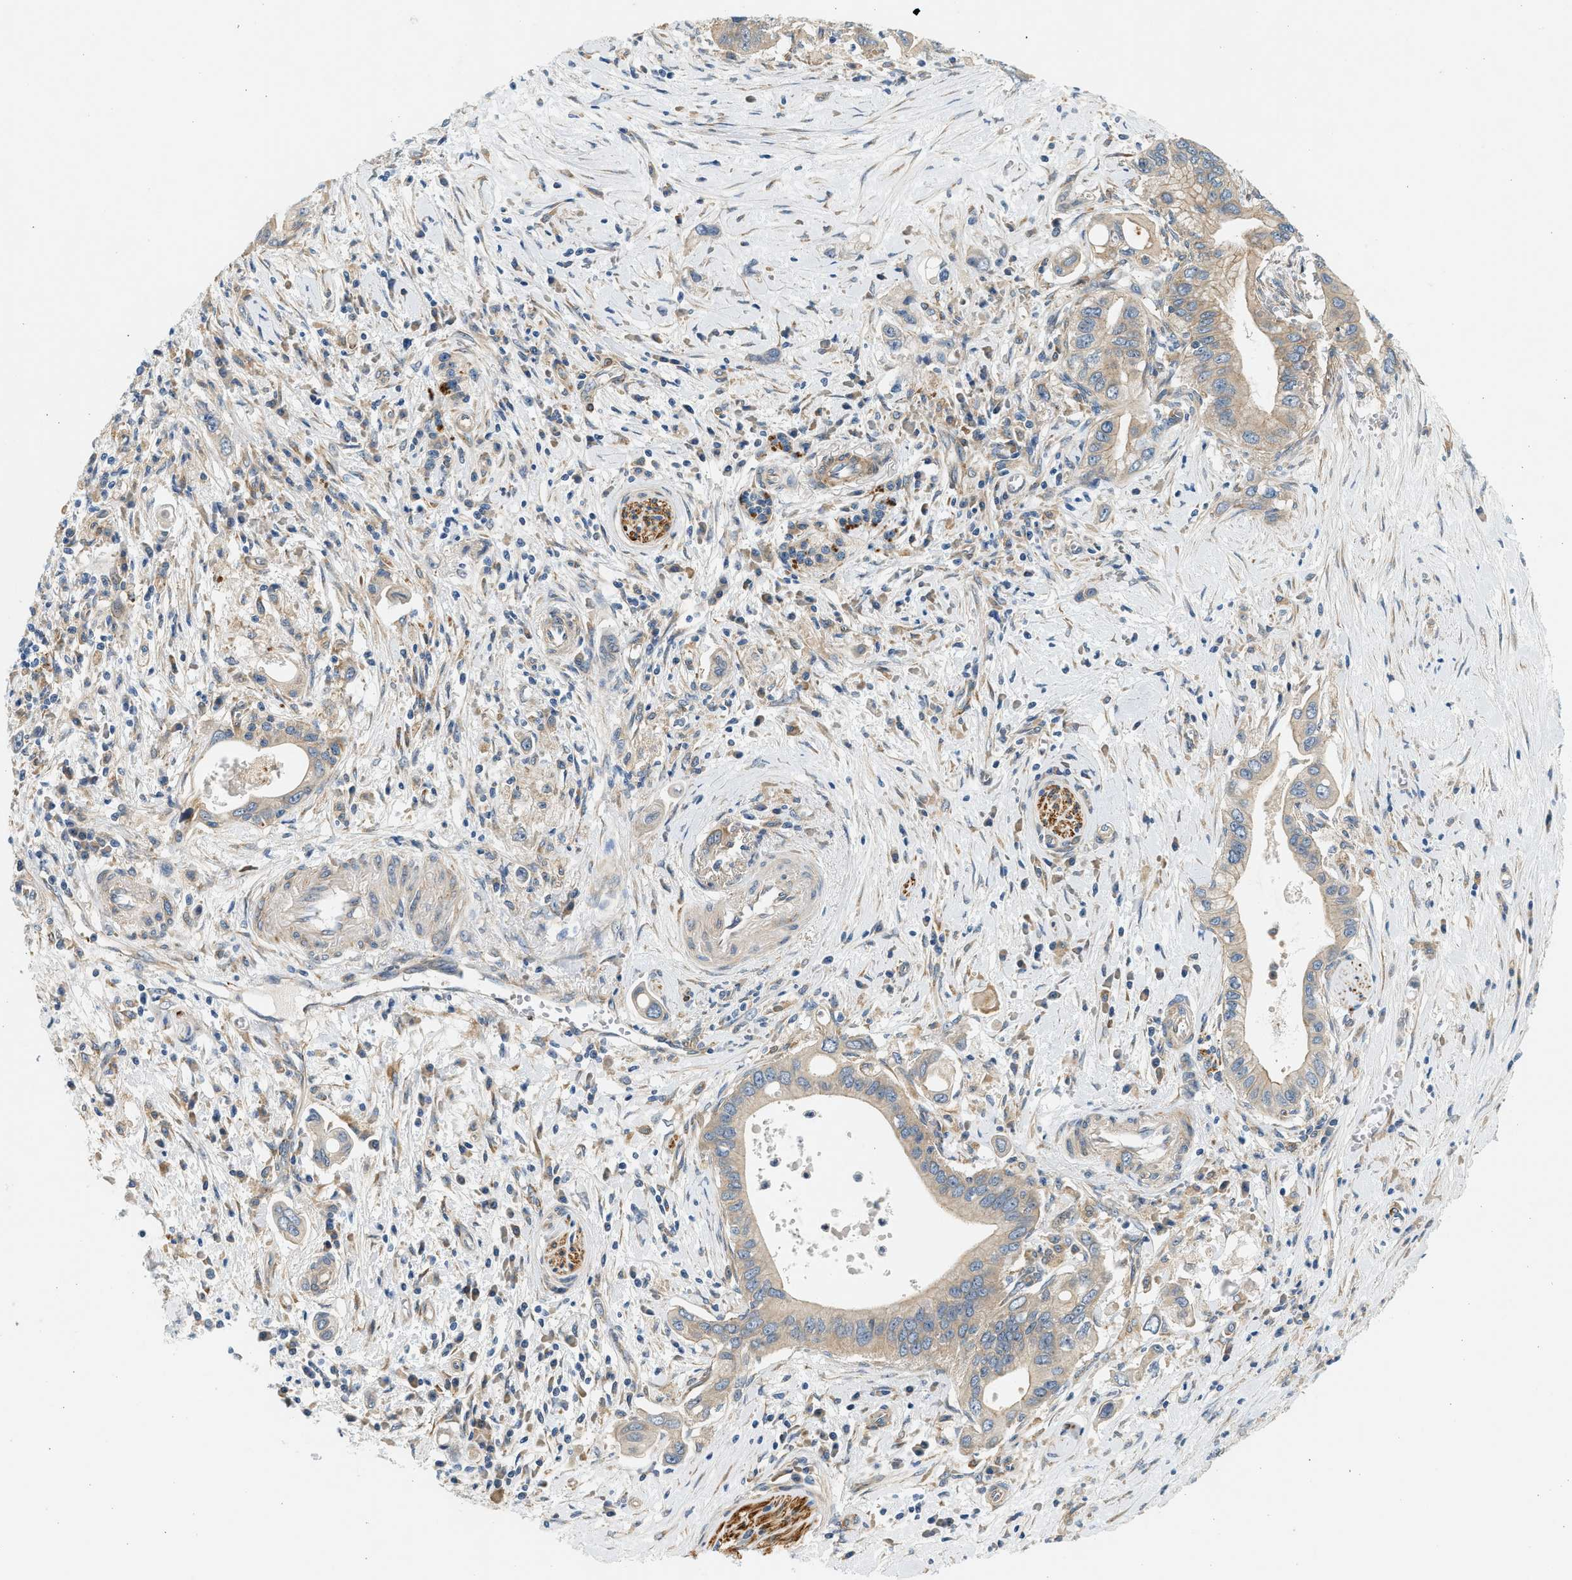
{"staining": {"intensity": "weak", "quantity": ">75%", "location": "cytoplasmic/membranous"}, "tissue": "pancreatic cancer", "cell_type": "Tumor cells", "image_type": "cancer", "snomed": [{"axis": "morphology", "description": "Adenocarcinoma, NOS"}, {"axis": "topography", "description": "Pancreas"}], "caption": "Pancreatic adenocarcinoma stained for a protein exhibits weak cytoplasmic/membranous positivity in tumor cells. (DAB IHC with brightfield microscopy, high magnification).", "gene": "KDELR2", "patient": {"sex": "female", "age": 73}}